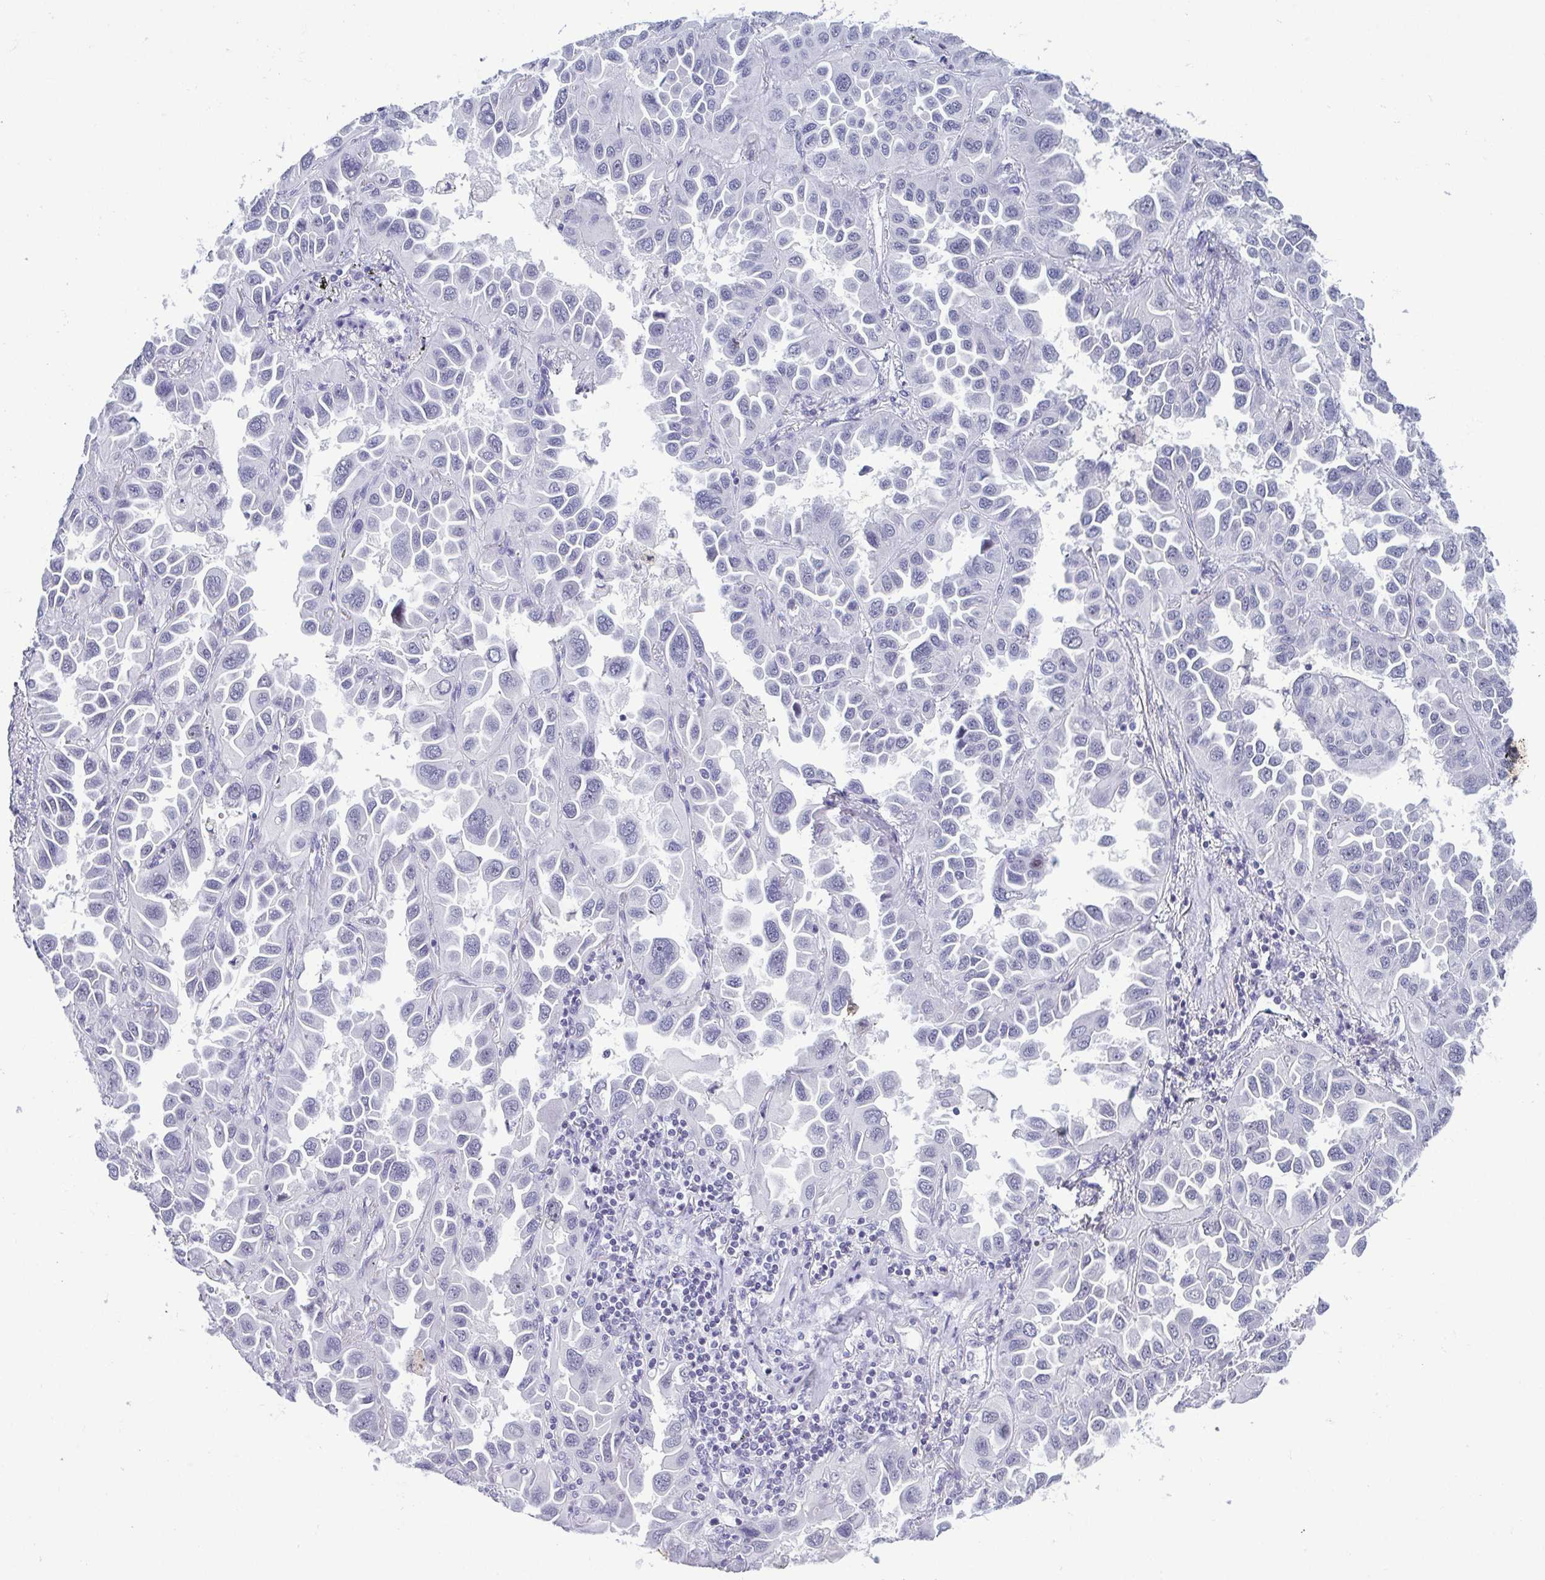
{"staining": {"intensity": "negative", "quantity": "none", "location": "none"}, "tissue": "lung cancer", "cell_type": "Tumor cells", "image_type": "cancer", "snomed": [{"axis": "morphology", "description": "Adenocarcinoma, NOS"}, {"axis": "topography", "description": "Lung"}], "caption": "Tumor cells show no significant positivity in lung cancer. (DAB (3,3'-diaminobenzidine) immunohistochemistry (IHC) with hematoxylin counter stain).", "gene": "BZW1", "patient": {"sex": "male", "age": 64}}